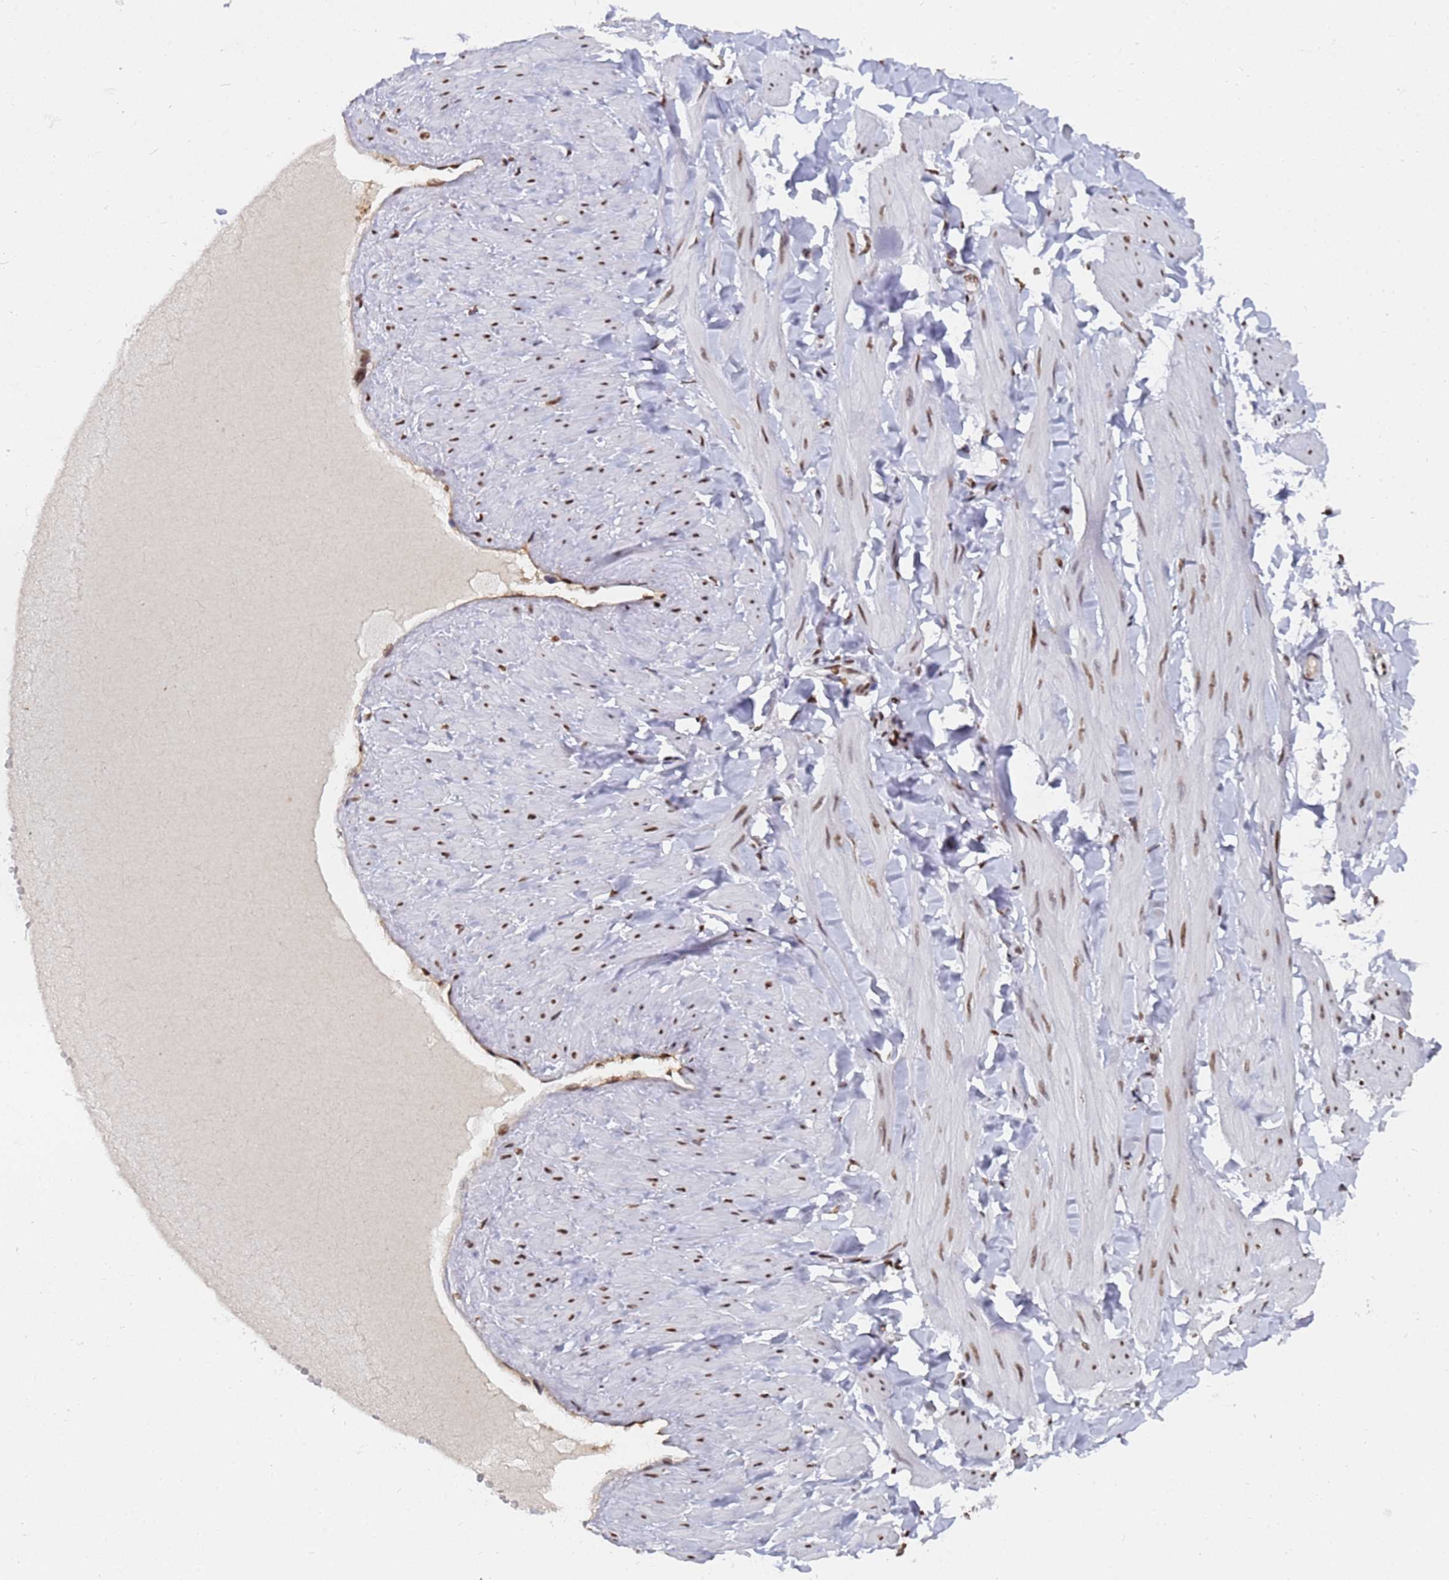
{"staining": {"intensity": "moderate", "quantity": ">75%", "location": "nuclear"}, "tissue": "adipose tissue", "cell_type": "Adipocytes", "image_type": "normal", "snomed": [{"axis": "morphology", "description": "Normal tissue, NOS"}, {"axis": "topography", "description": "Adipose tissue"}, {"axis": "topography", "description": "Vascular tissue"}, {"axis": "topography", "description": "Peripheral nerve tissue"}], "caption": "This image reveals immunohistochemistry (IHC) staining of unremarkable adipose tissue, with medium moderate nuclear positivity in about >75% of adipocytes.", "gene": "RAVER2", "patient": {"sex": "male", "age": 25}}